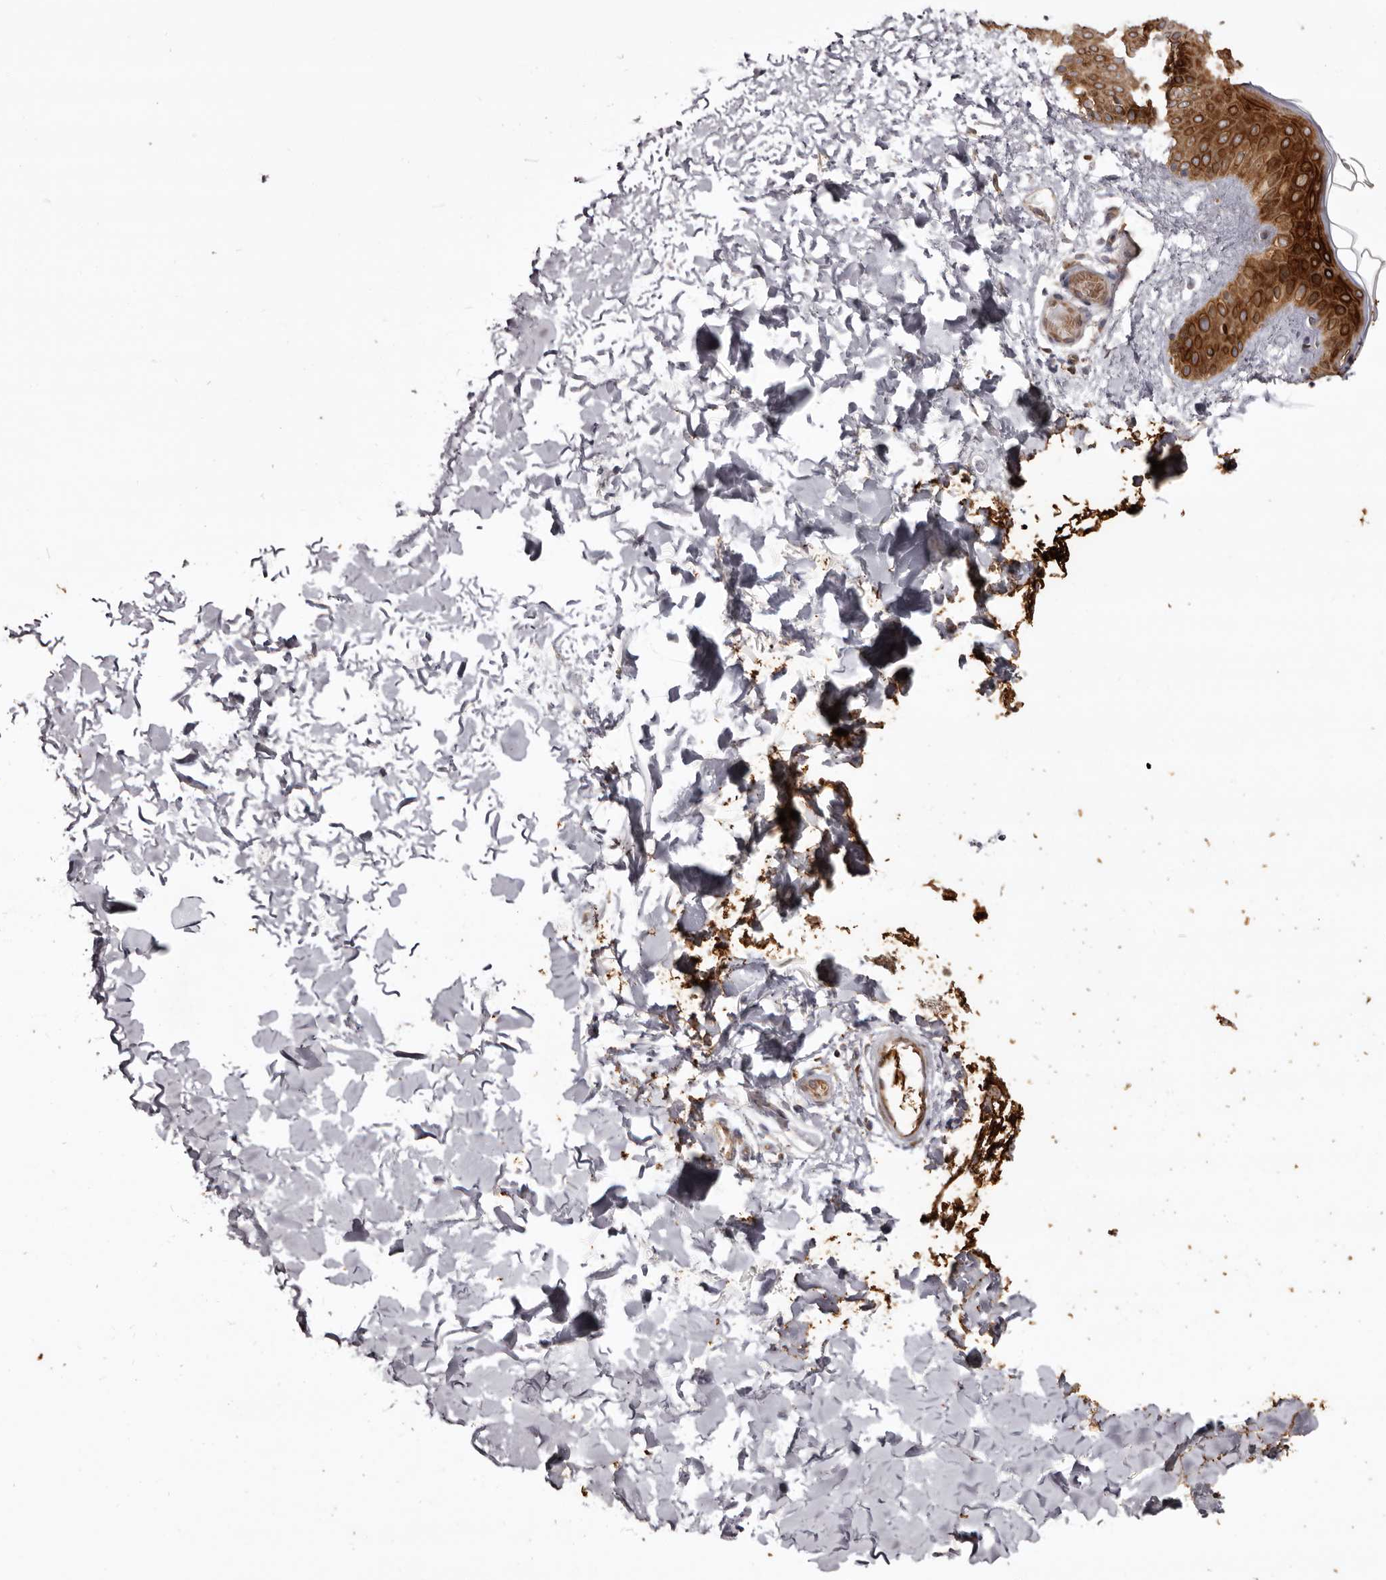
{"staining": {"intensity": "weak", "quantity": ">75%", "location": "cytoplasmic/membranous"}, "tissue": "skin", "cell_type": "Fibroblasts", "image_type": "normal", "snomed": [{"axis": "morphology", "description": "Normal tissue, NOS"}, {"axis": "morphology", "description": "Neoplasm, benign, NOS"}, {"axis": "topography", "description": "Skin"}, {"axis": "topography", "description": "Soft tissue"}], "caption": "High-power microscopy captured an immunohistochemistry histopathology image of normal skin, revealing weak cytoplasmic/membranous expression in about >75% of fibroblasts.", "gene": "C4orf3", "patient": {"sex": "male", "age": 26}}